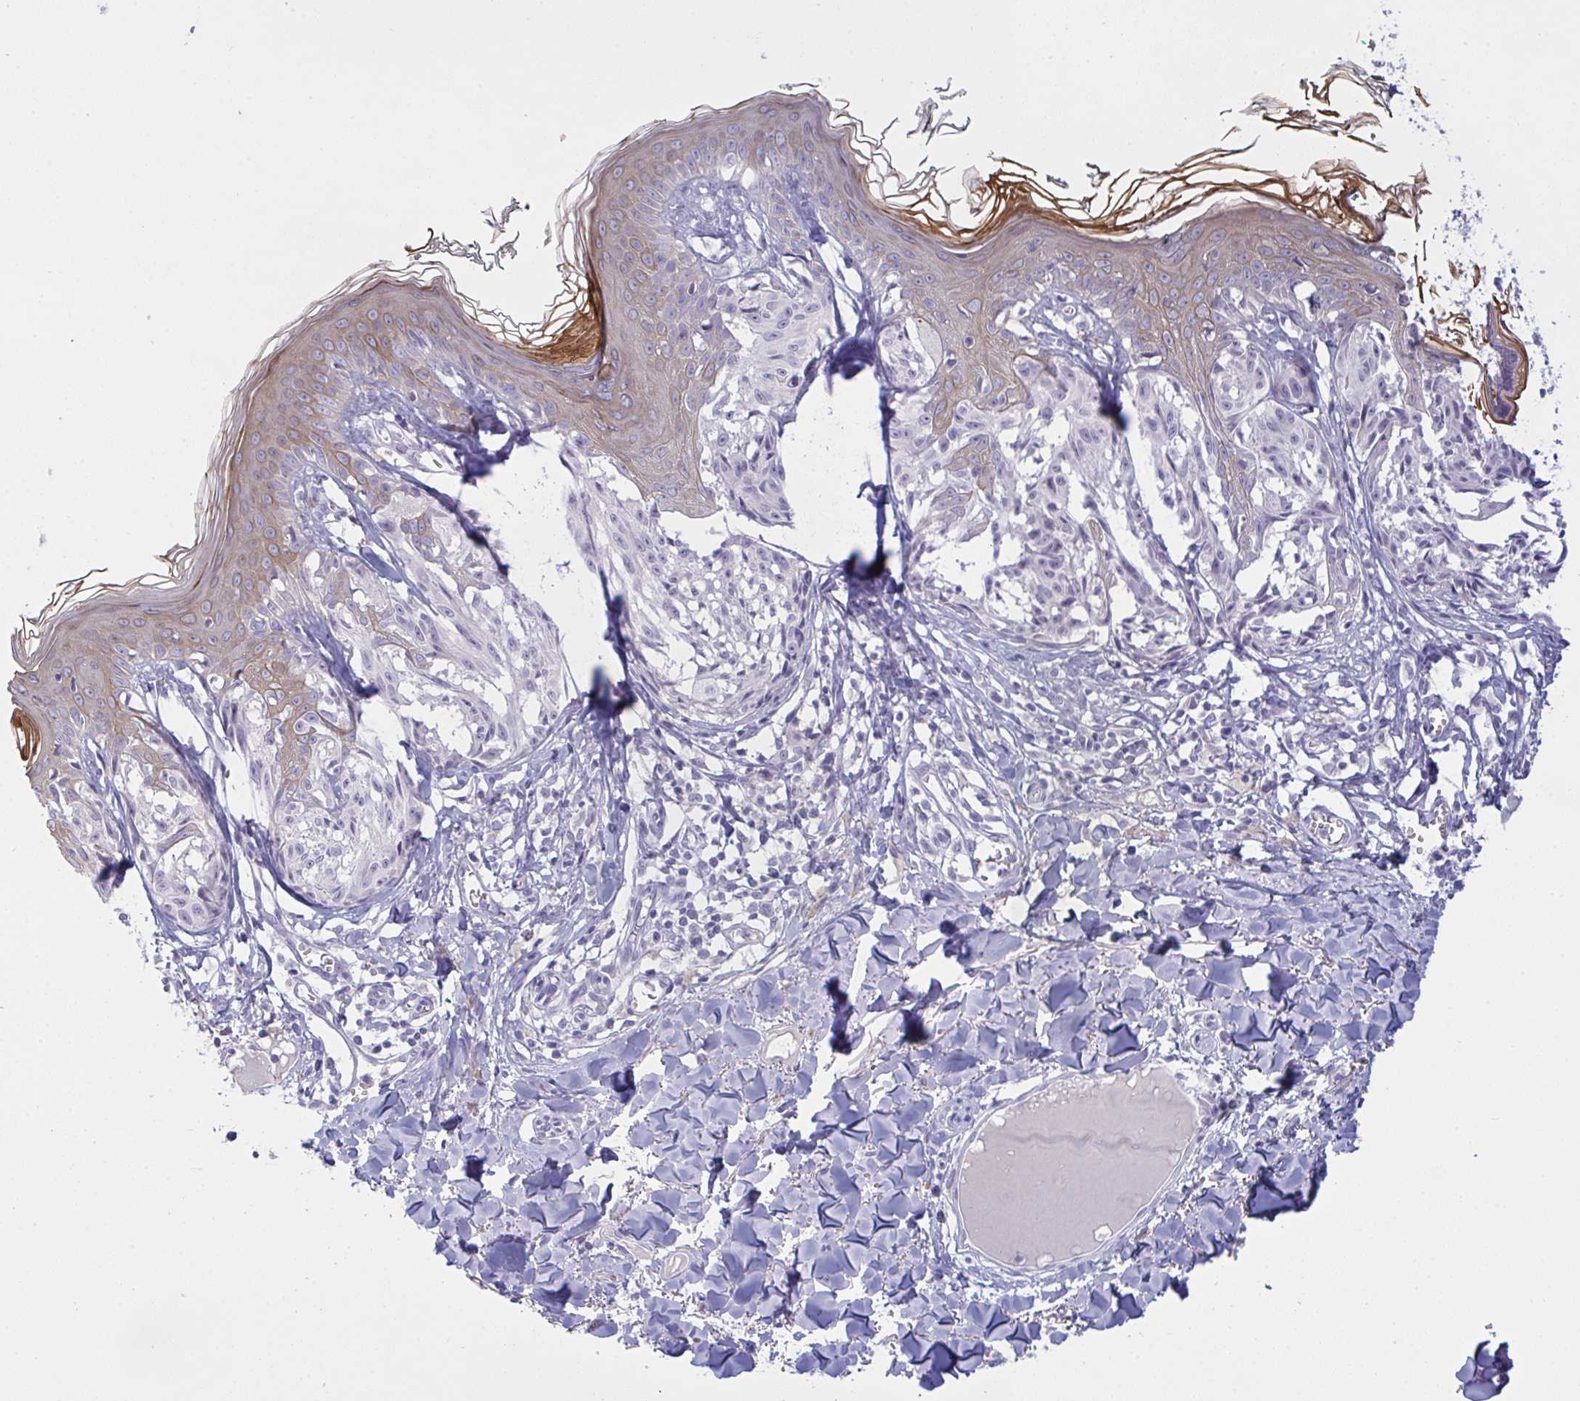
{"staining": {"intensity": "negative", "quantity": "none", "location": "none"}, "tissue": "melanoma", "cell_type": "Tumor cells", "image_type": "cancer", "snomed": [{"axis": "morphology", "description": "Malignant melanoma, NOS"}, {"axis": "topography", "description": "Skin"}], "caption": "This is an immunohistochemistry (IHC) image of melanoma. There is no staining in tumor cells.", "gene": "TENT5D", "patient": {"sex": "female", "age": 43}}